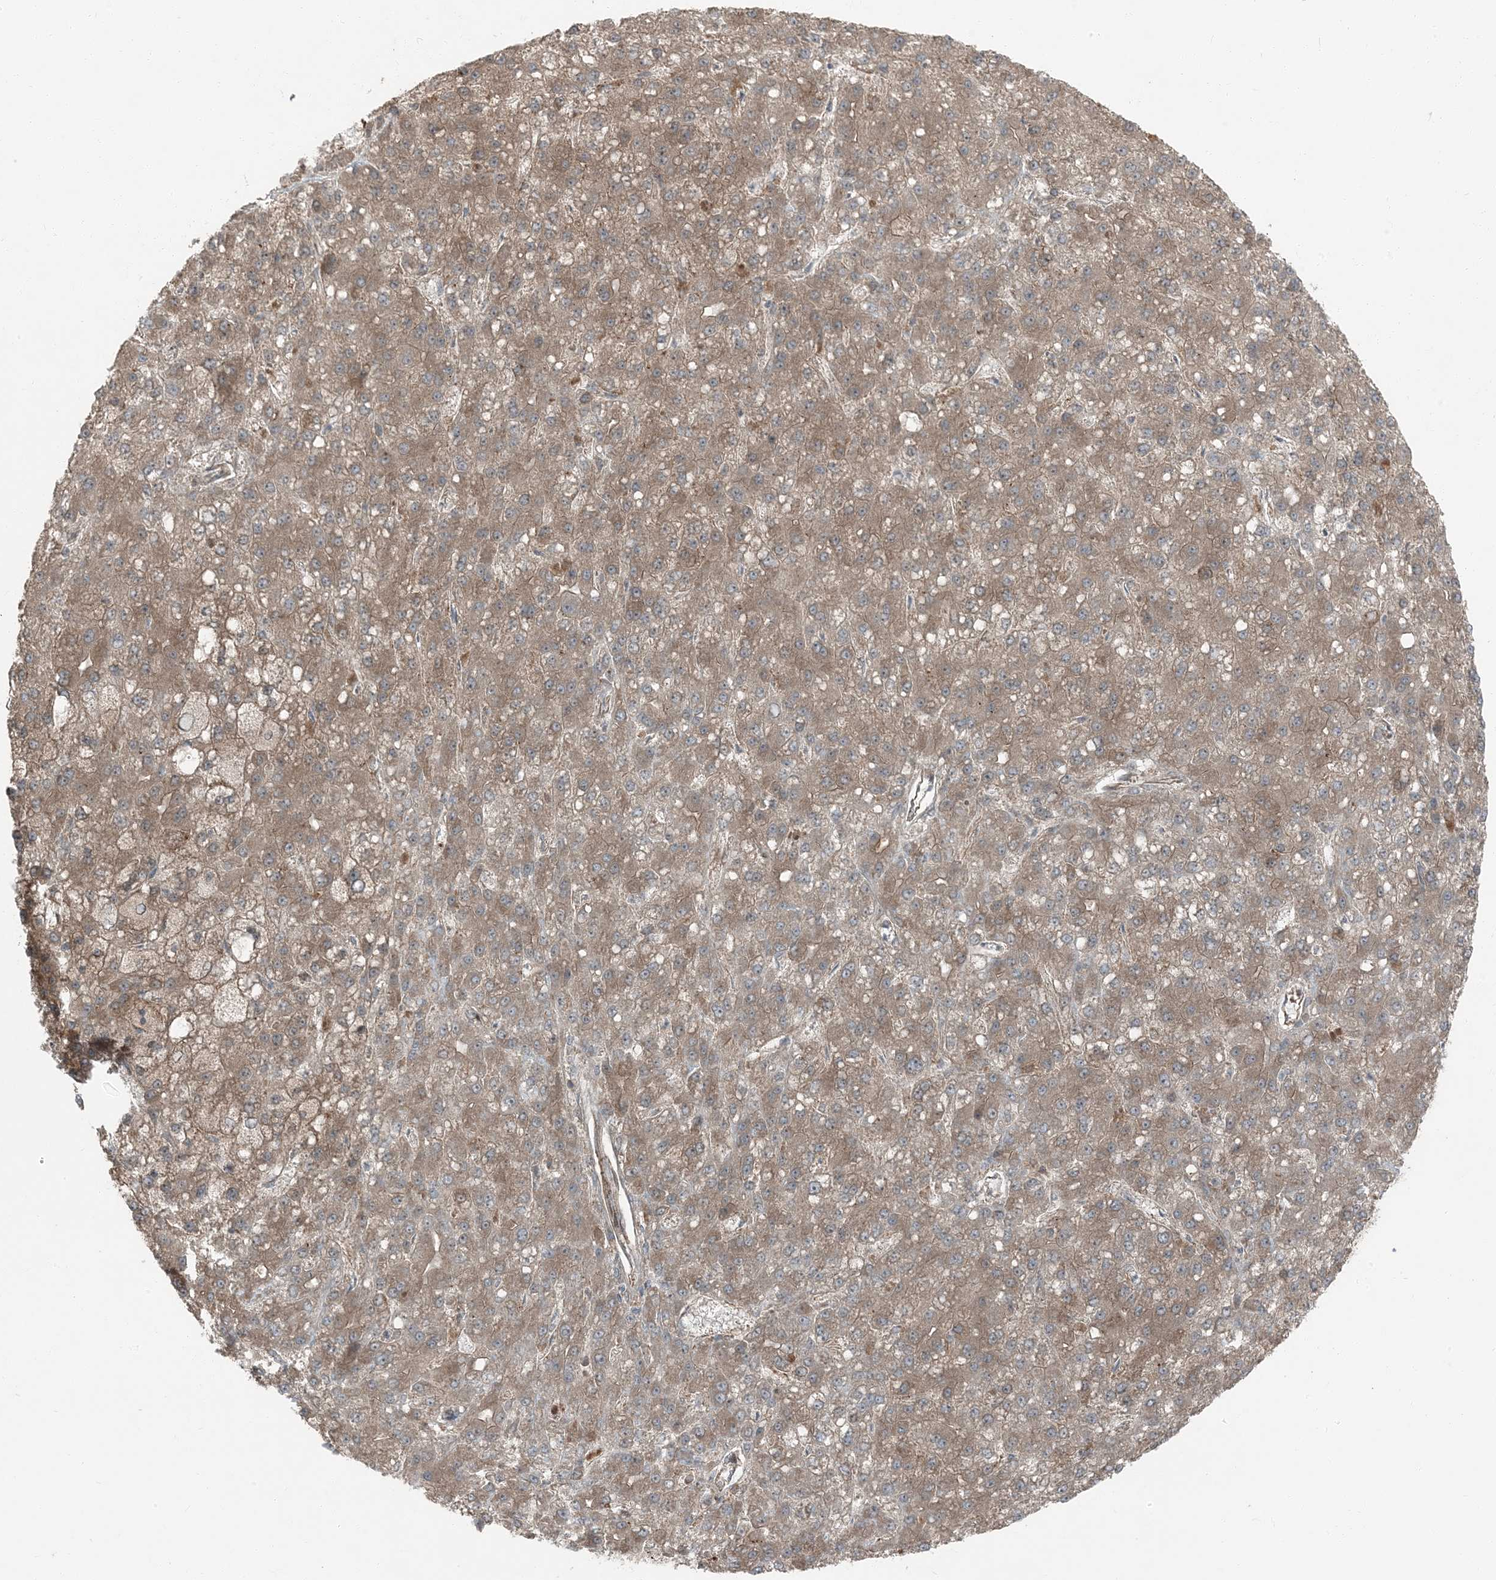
{"staining": {"intensity": "weak", "quantity": ">75%", "location": "cytoplasmic/membranous"}, "tissue": "liver cancer", "cell_type": "Tumor cells", "image_type": "cancer", "snomed": [{"axis": "morphology", "description": "Carcinoma, Hepatocellular, NOS"}, {"axis": "topography", "description": "Liver"}], "caption": "DAB (3,3'-diaminobenzidine) immunohistochemical staining of liver hepatocellular carcinoma exhibits weak cytoplasmic/membranous protein staining in about >75% of tumor cells. Using DAB (3,3'-diaminobenzidine) (brown) and hematoxylin (blue) stains, captured at high magnification using brightfield microscopy.", "gene": "RAB3GAP1", "patient": {"sex": "male", "age": 67}}